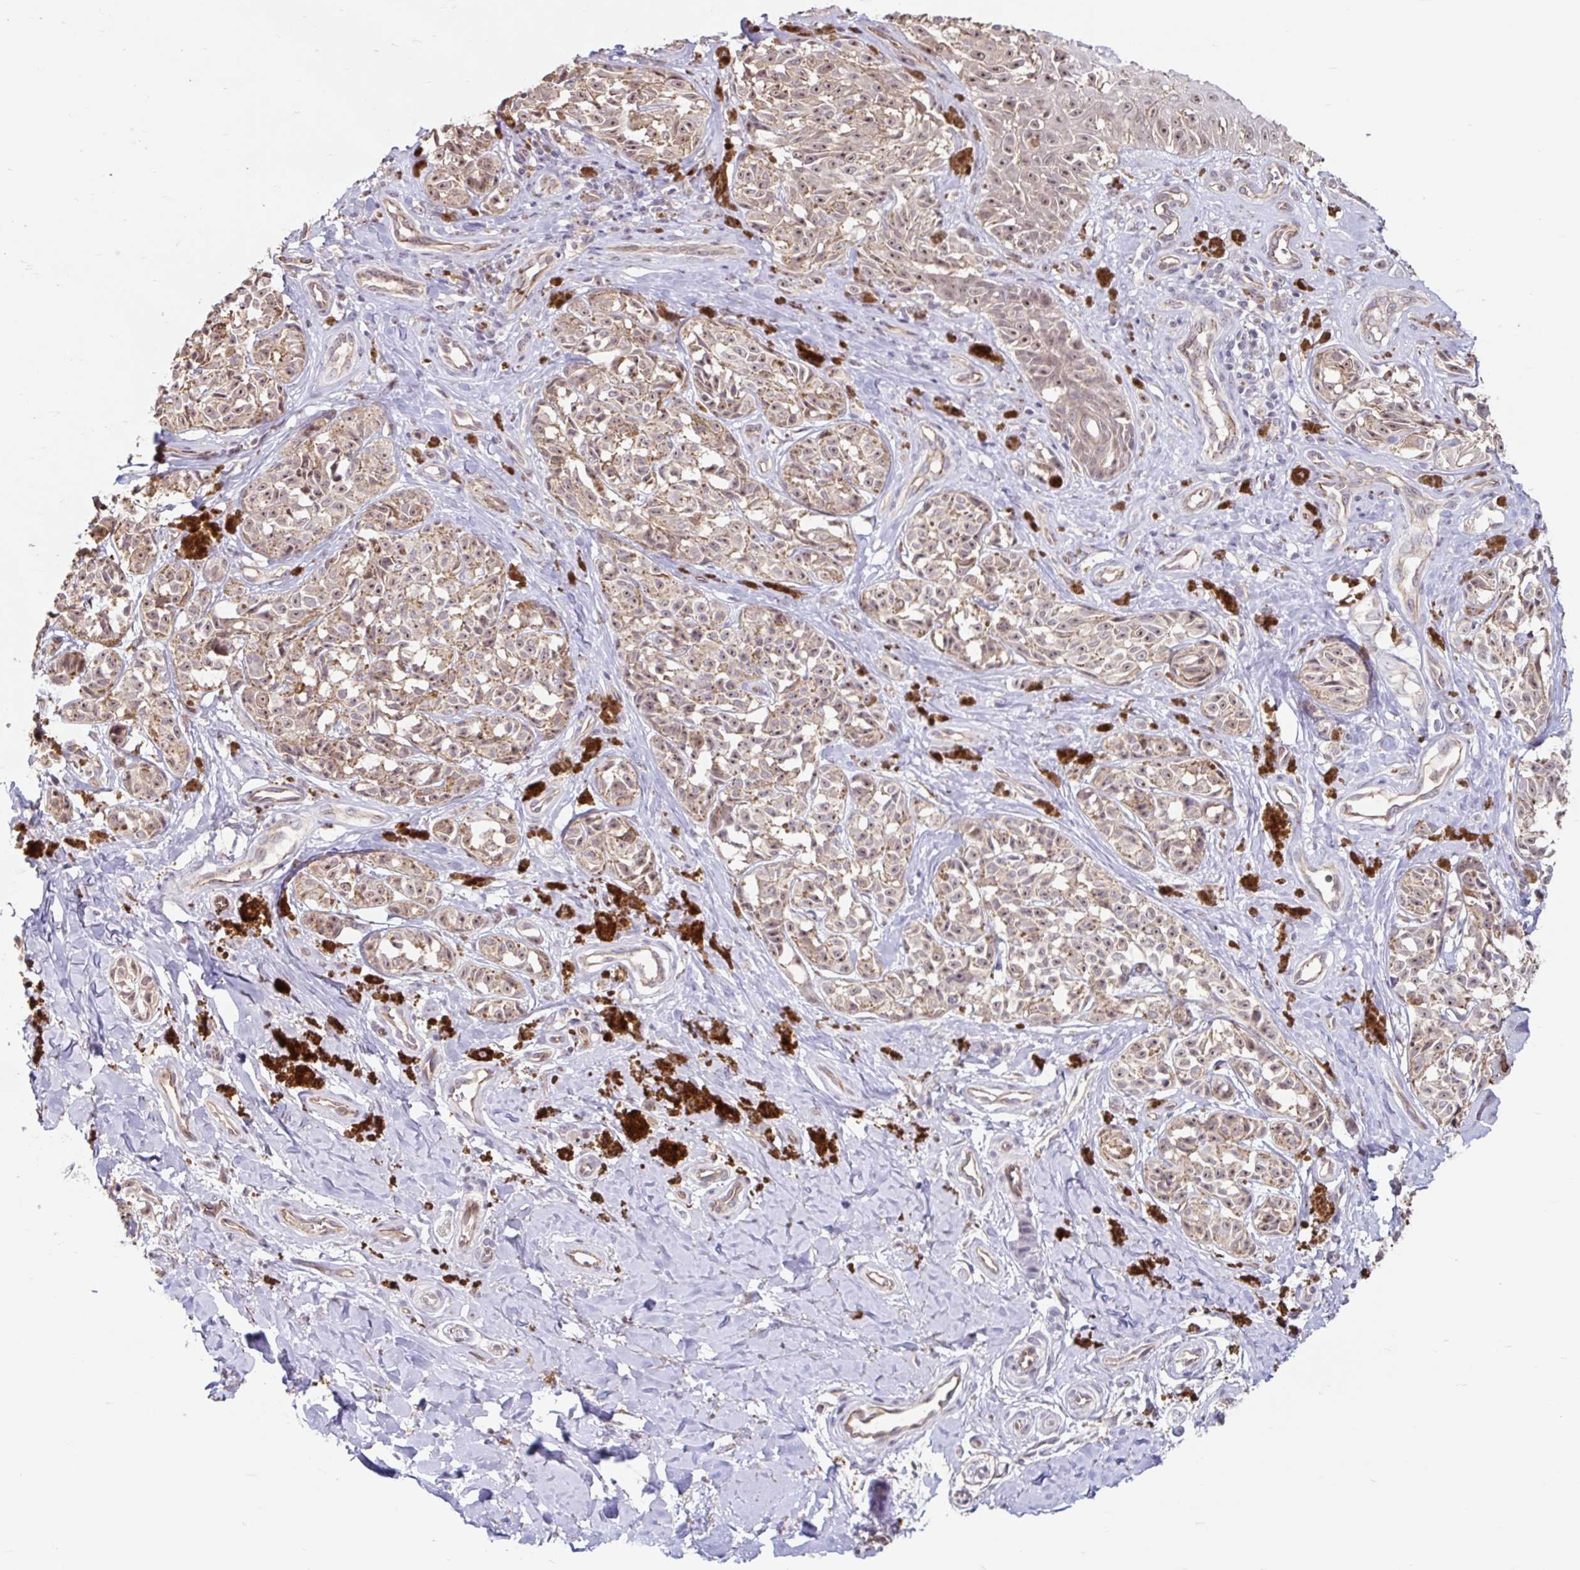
{"staining": {"intensity": "weak", "quantity": ">75%", "location": "cytoplasmic/membranous,nuclear"}, "tissue": "melanoma", "cell_type": "Tumor cells", "image_type": "cancer", "snomed": [{"axis": "morphology", "description": "Malignant melanoma, NOS"}, {"axis": "topography", "description": "Skin"}], "caption": "Weak cytoplasmic/membranous and nuclear protein positivity is appreciated in about >75% of tumor cells in melanoma.", "gene": "STYXL1", "patient": {"sex": "female", "age": 65}}